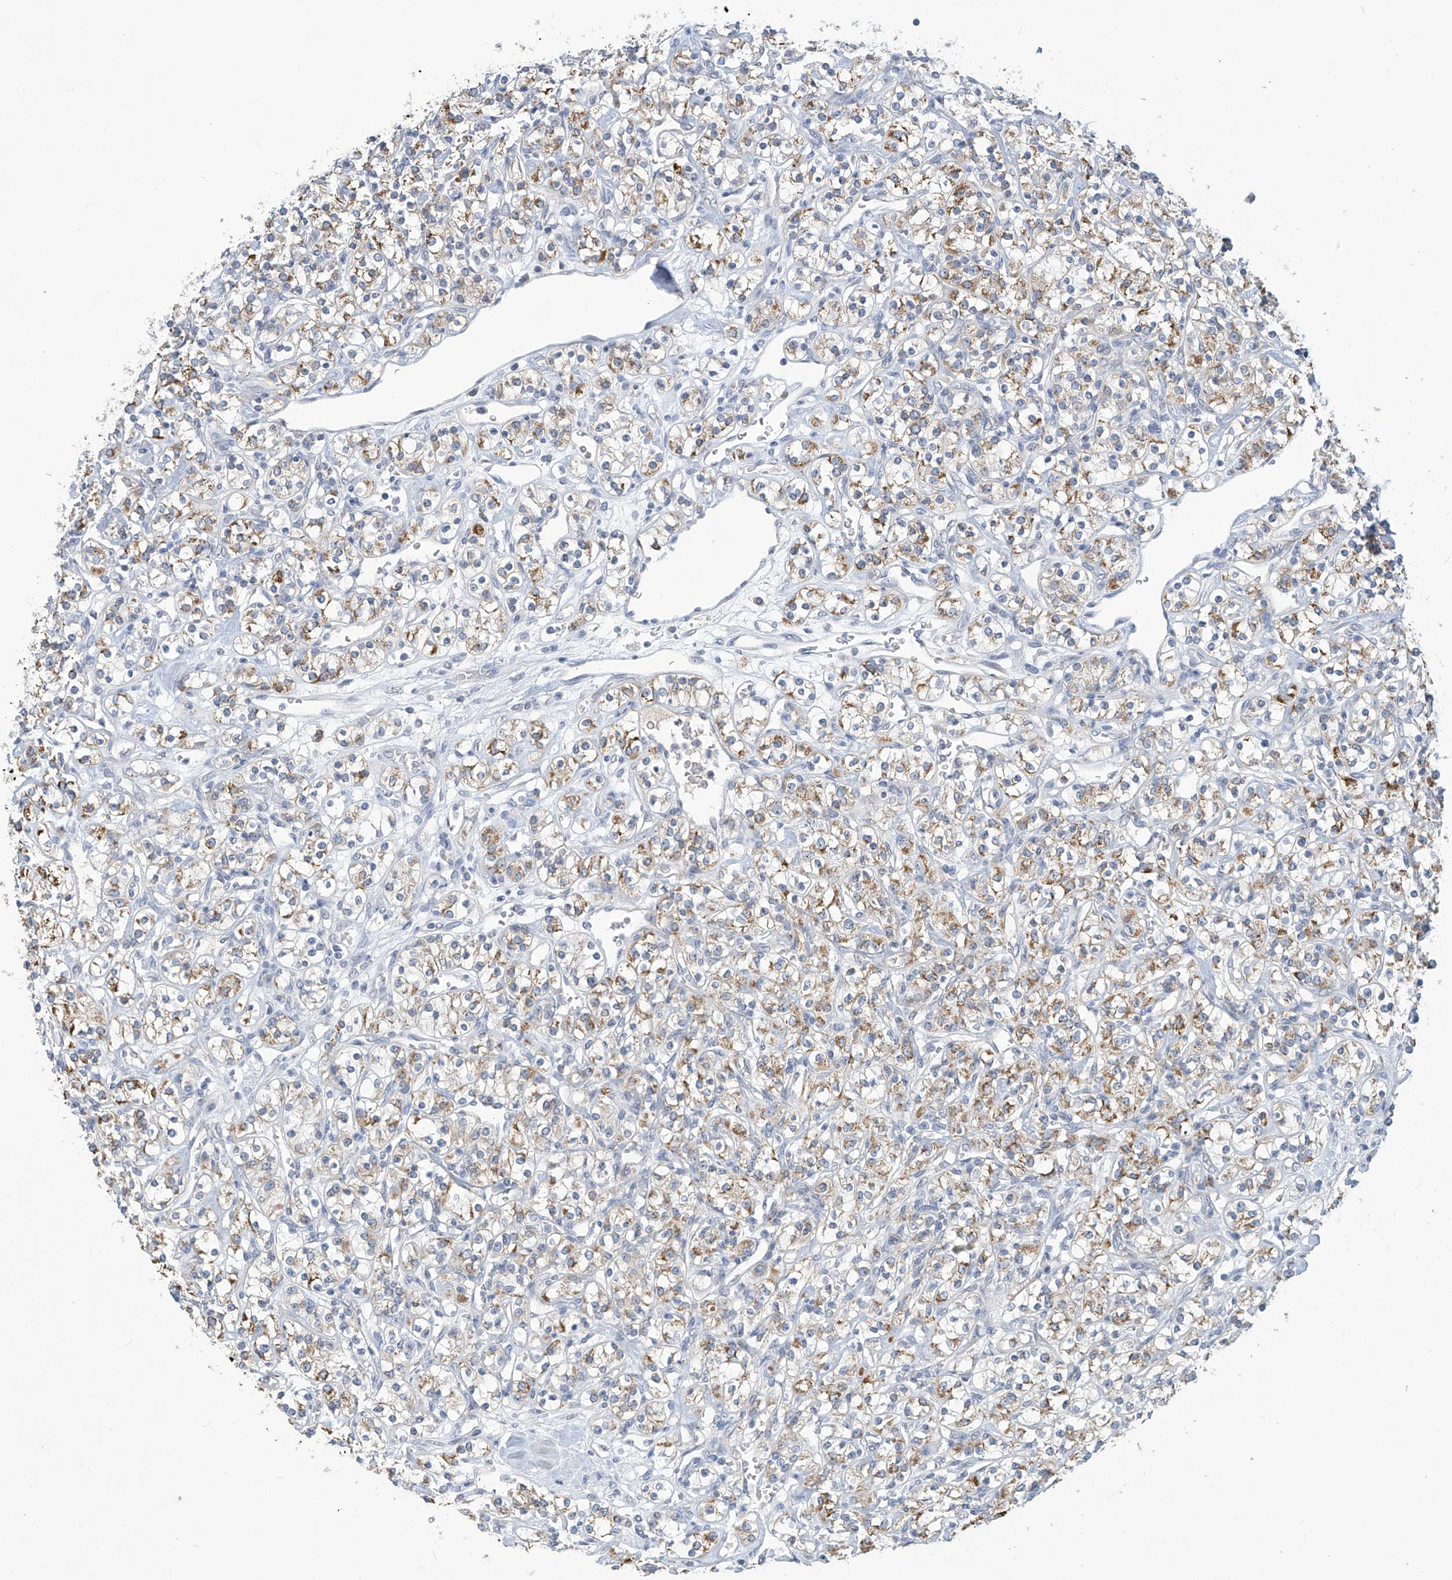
{"staining": {"intensity": "moderate", "quantity": ">75%", "location": "cytoplasmic/membranous"}, "tissue": "renal cancer", "cell_type": "Tumor cells", "image_type": "cancer", "snomed": [{"axis": "morphology", "description": "Adenocarcinoma, NOS"}, {"axis": "topography", "description": "Kidney"}], "caption": "A photomicrograph showing moderate cytoplasmic/membranous staining in about >75% of tumor cells in renal adenocarcinoma, as visualized by brown immunohistochemical staining.", "gene": "IBA57", "patient": {"sex": "male", "age": 77}}